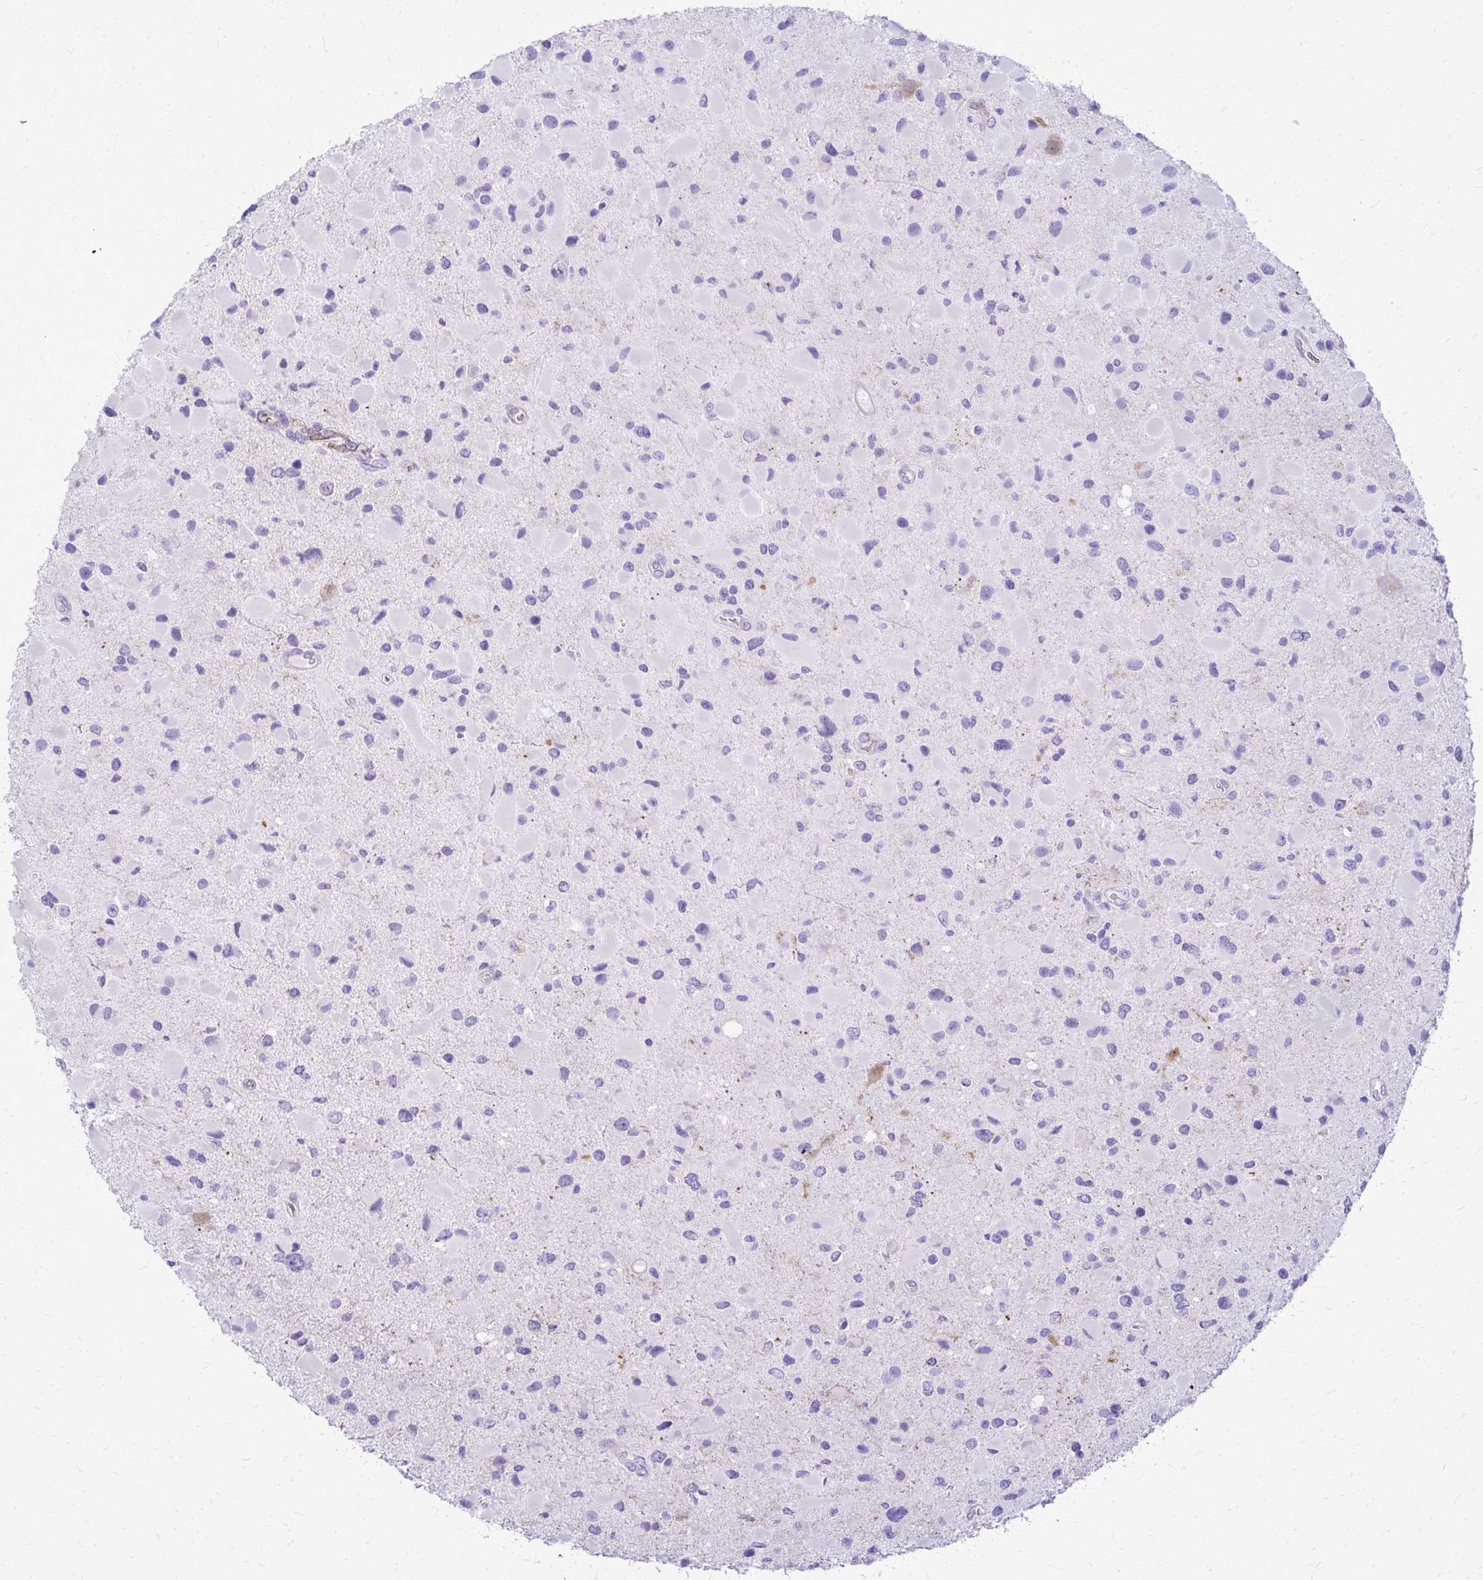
{"staining": {"intensity": "negative", "quantity": "none", "location": "none"}, "tissue": "glioma", "cell_type": "Tumor cells", "image_type": "cancer", "snomed": [{"axis": "morphology", "description": "Glioma, malignant, Low grade"}, {"axis": "topography", "description": "Brain"}], "caption": "The image displays no significant staining in tumor cells of glioma.", "gene": "PELI3", "patient": {"sex": "female", "age": 32}}